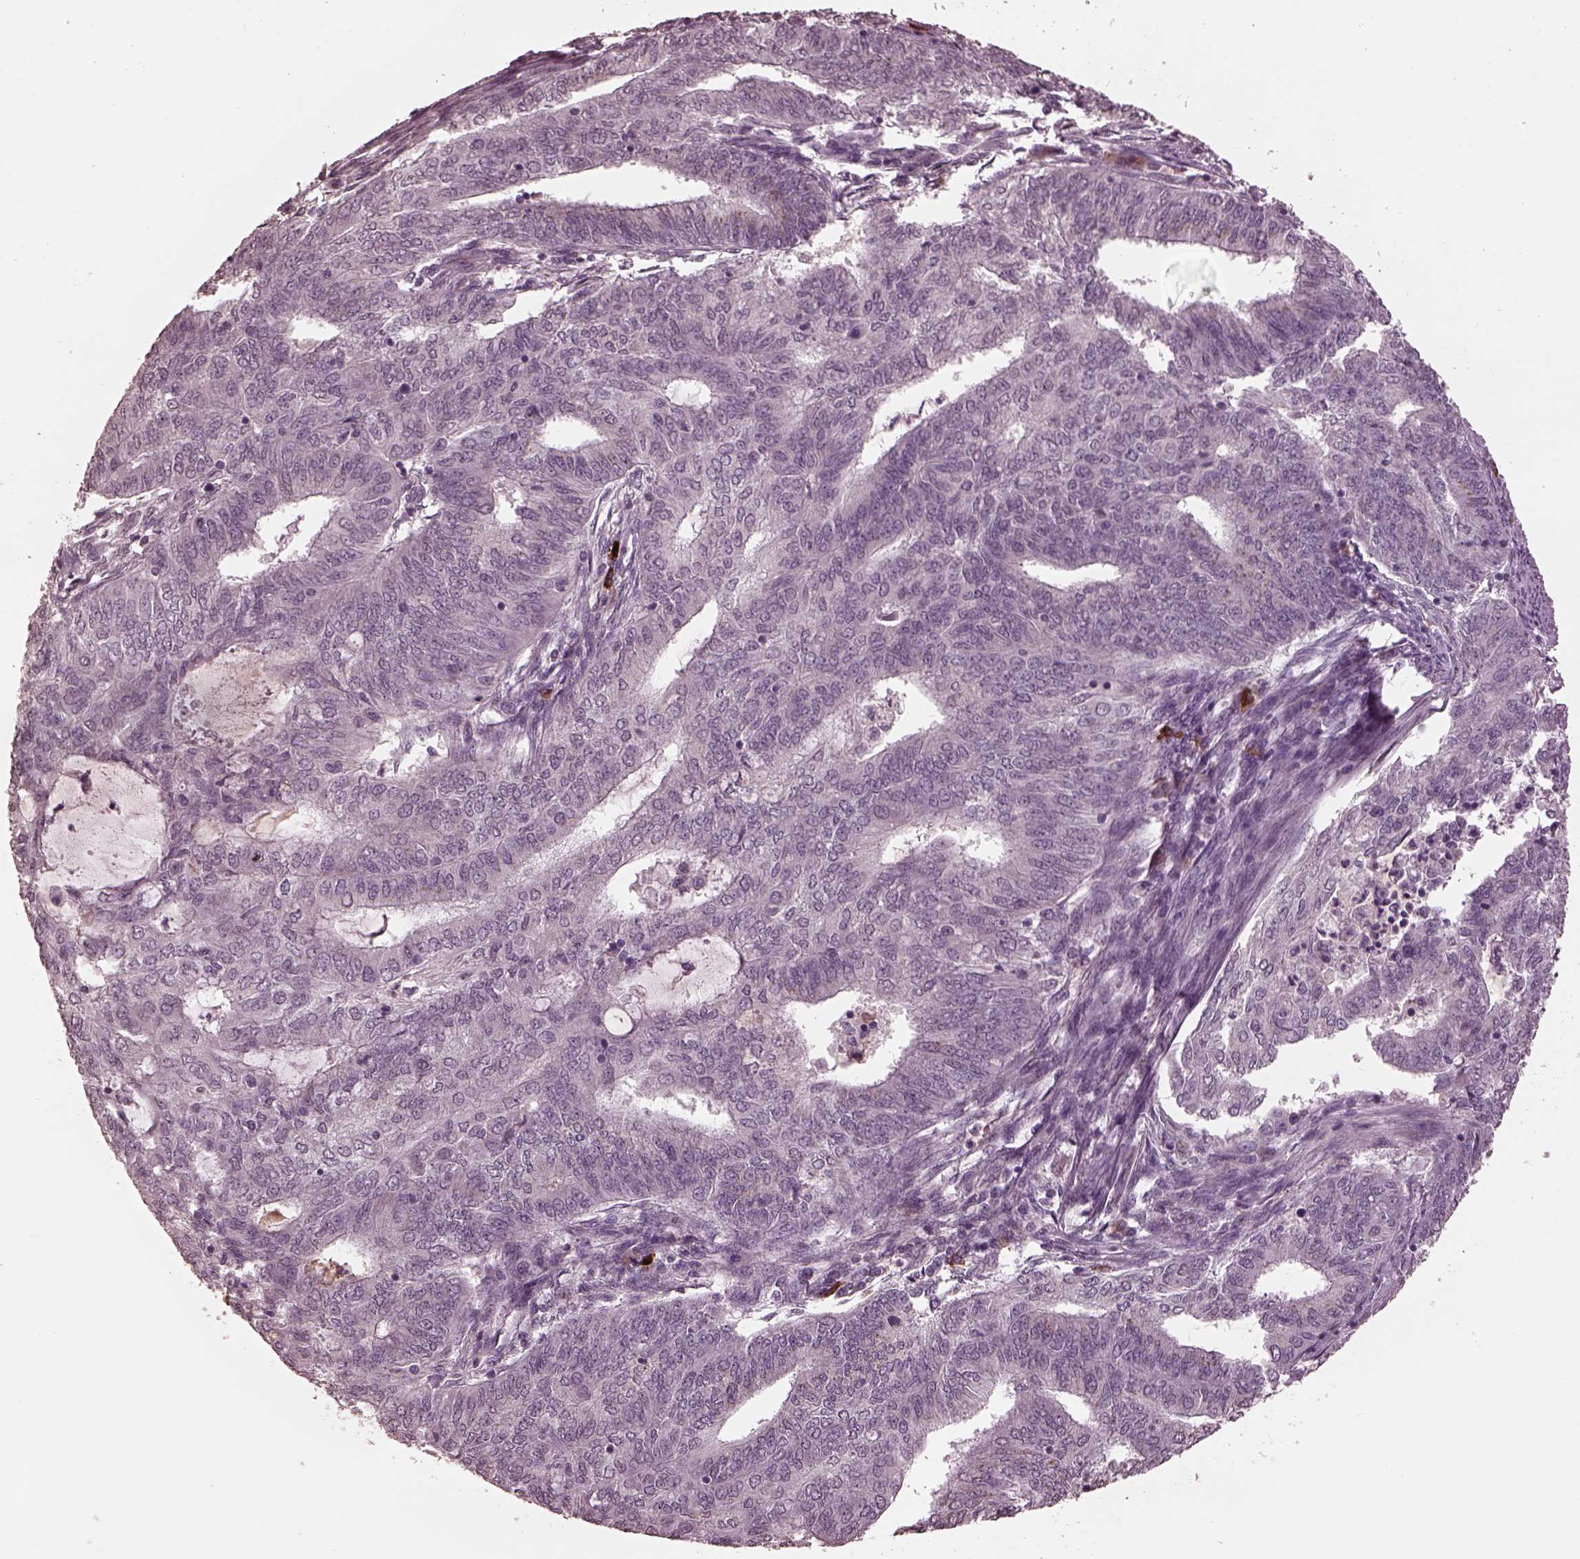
{"staining": {"intensity": "negative", "quantity": "none", "location": "none"}, "tissue": "endometrial cancer", "cell_type": "Tumor cells", "image_type": "cancer", "snomed": [{"axis": "morphology", "description": "Adenocarcinoma, NOS"}, {"axis": "topography", "description": "Endometrium"}], "caption": "This photomicrograph is of endometrial cancer stained with IHC to label a protein in brown with the nuclei are counter-stained blue. There is no expression in tumor cells.", "gene": "IL18RAP", "patient": {"sex": "female", "age": 62}}